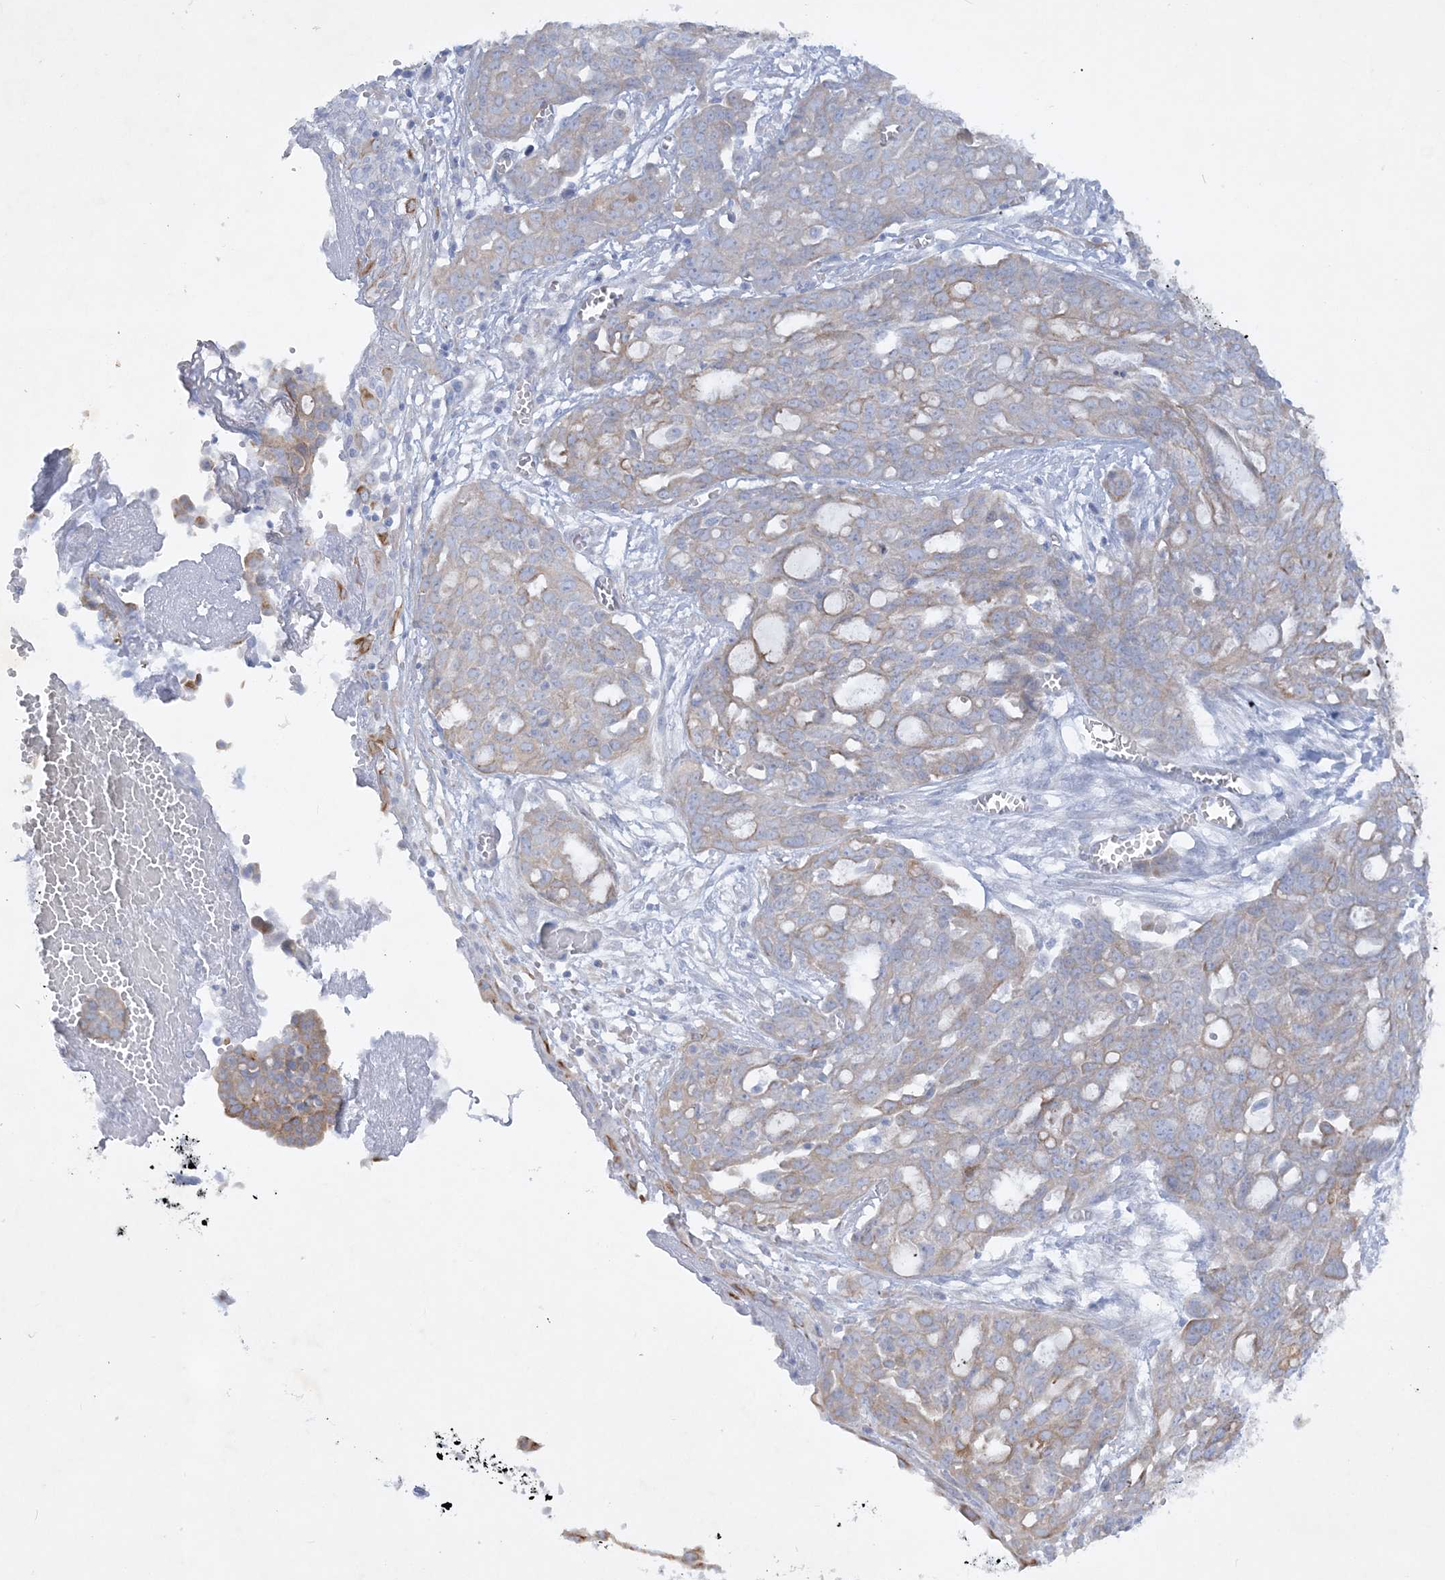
{"staining": {"intensity": "weak", "quantity": "<25%", "location": "cytoplasmic/membranous"}, "tissue": "ovarian cancer", "cell_type": "Tumor cells", "image_type": "cancer", "snomed": [{"axis": "morphology", "description": "Cystadenocarcinoma, serous, NOS"}, {"axis": "topography", "description": "Soft tissue"}, {"axis": "topography", "description": "Ovary"}], "caption": "DAB immunohistochemical staining of human ovarian cancer demonstrates no significant positivity in tumor cells. (Immunohistochemistry, brightfield microscopy, high magnification).", "gene": "FARSB", "patient": {"sex": "female", "age": 57}}